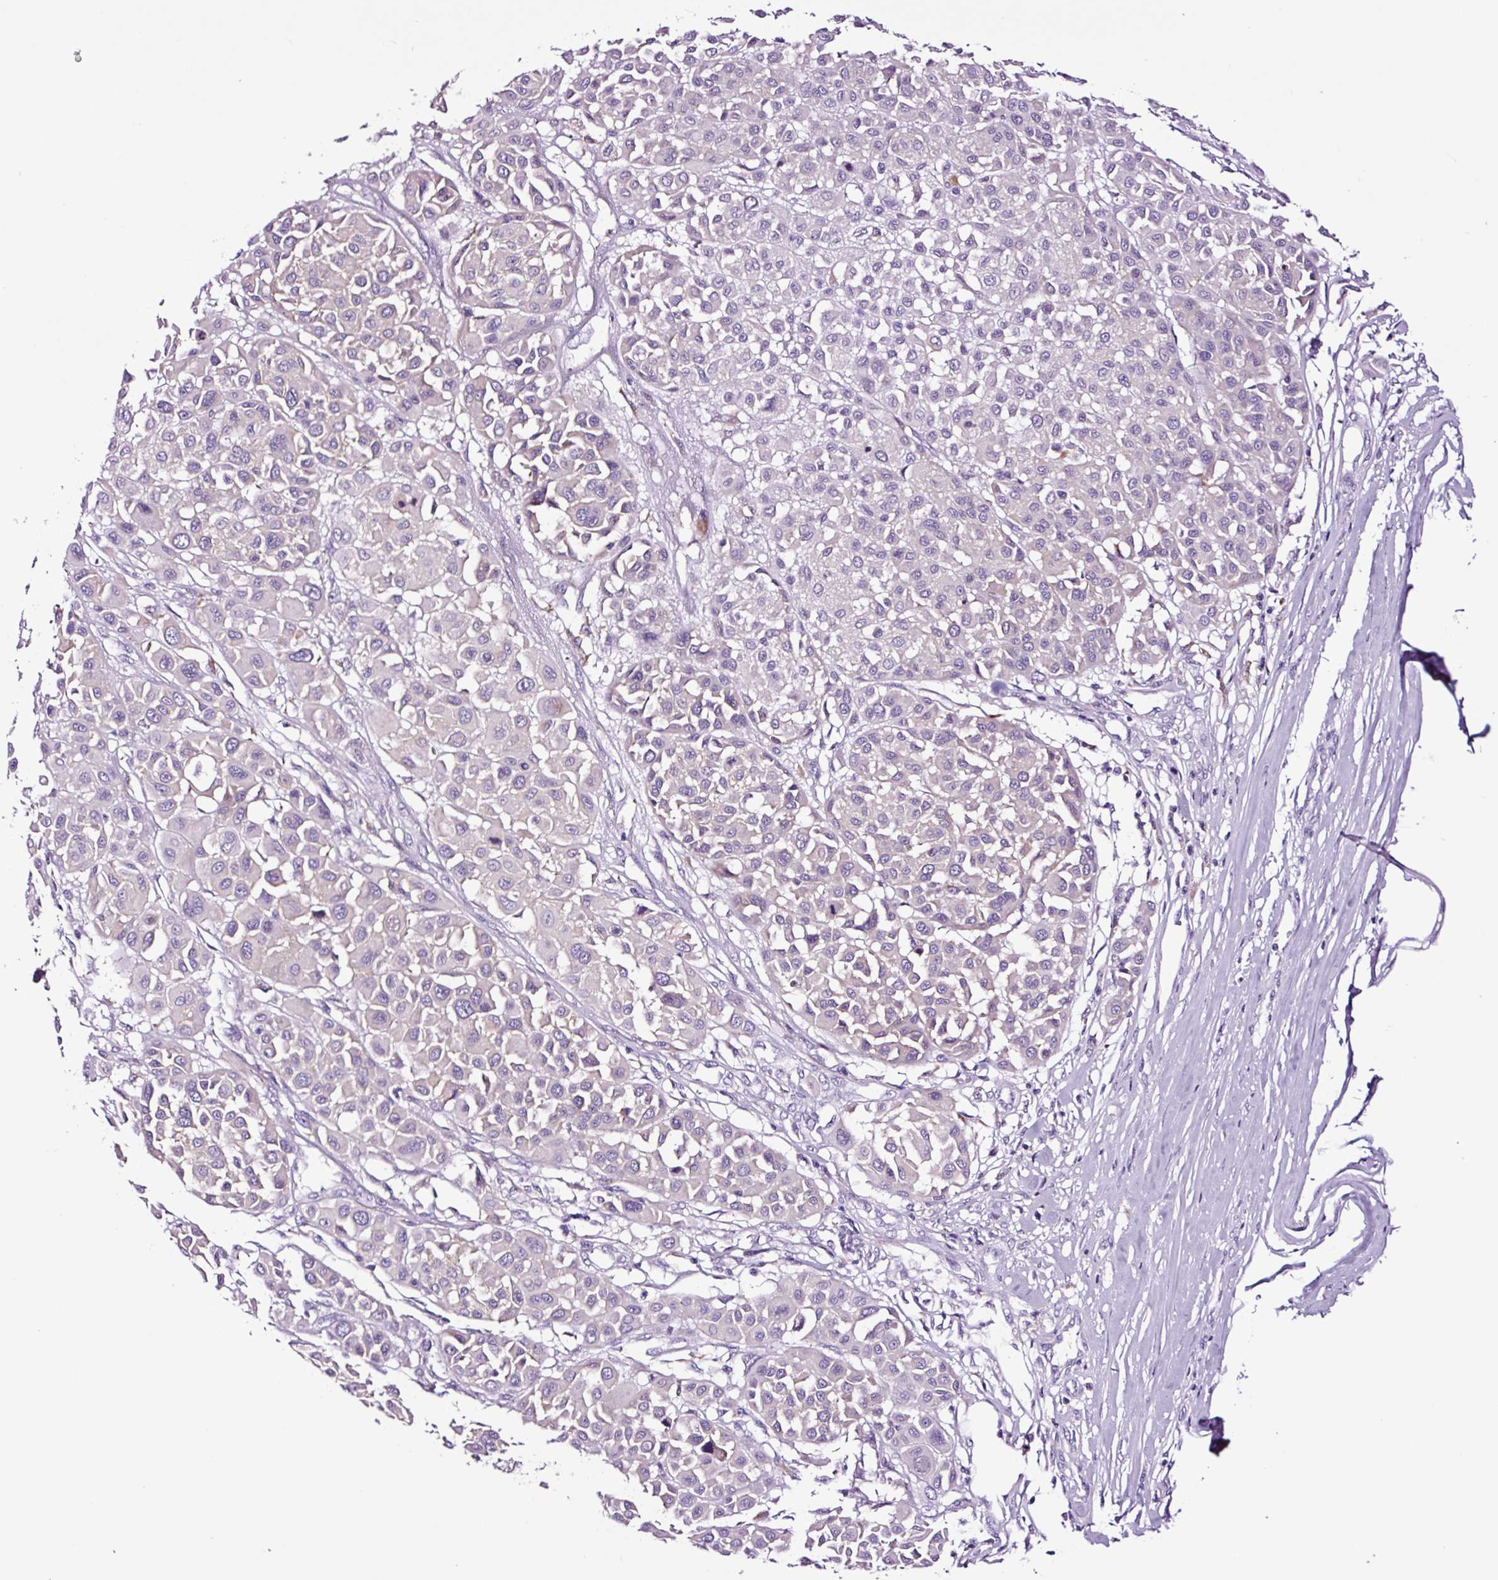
{"staining": {"intensity": "negative", "quantity": "none", "location": "none"}, "tissue": "melanoma", "cell_type": "Tumor cells", "image_type": "cancer", "snomed": [{"axis": "morphology", "description": "Malignant melanoma, Metastatic site"}, {"axis": "topography", "description": "Soft tissue"}], "caption": "Immunohistochemistry of human melanoma reveals no staining in tumor cells. The staining was performed using DAB to visualize the protein expression in brown, while the nuclei were stained in blue with hematoxylin (Magnification: 20x).", "gene": "FBXL7", "patient": {"sex": "male", "age": 41}}